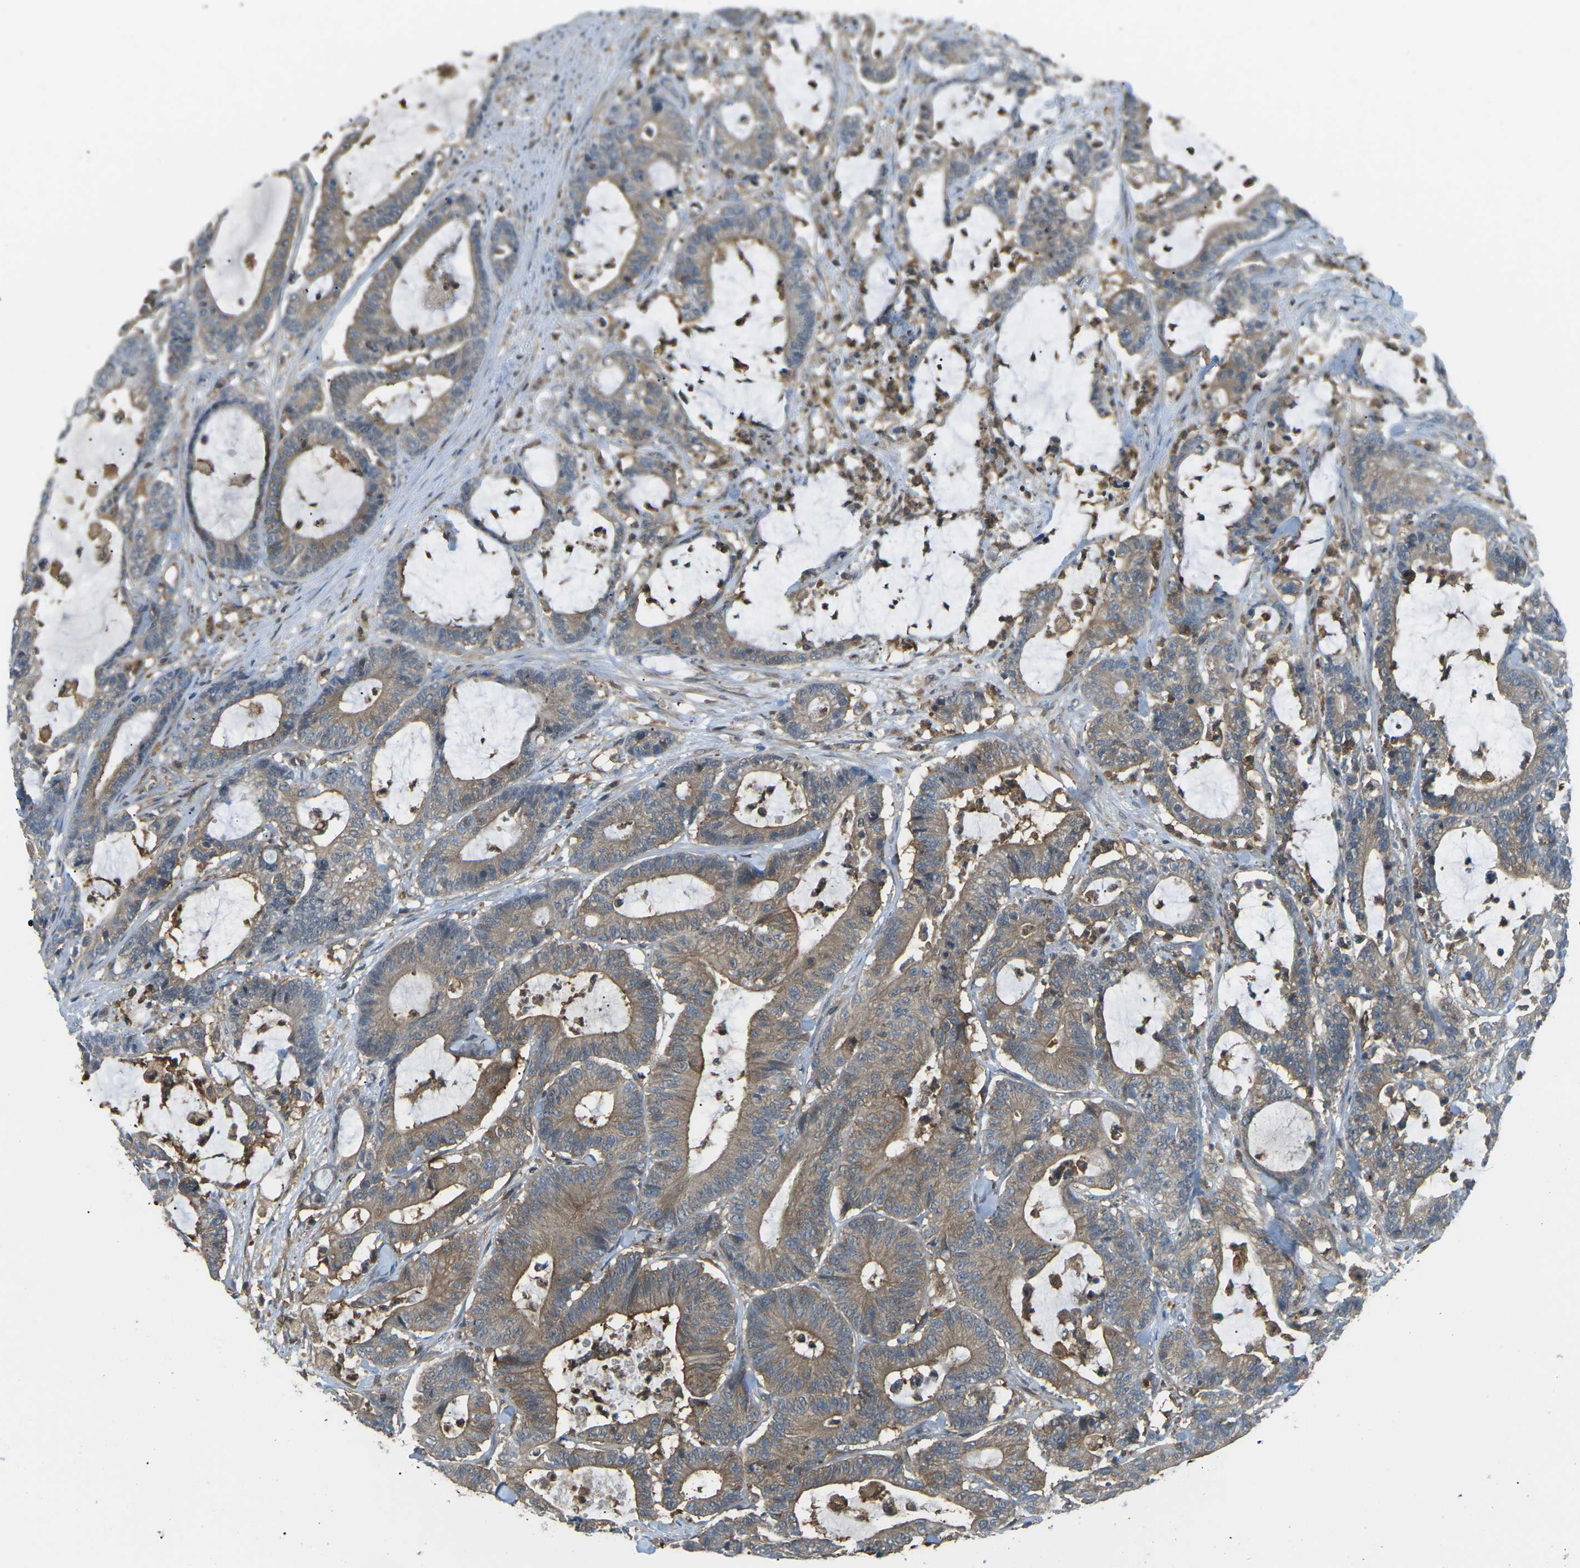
{"staining": {"intensity": "moderate", "quantity": ">75%", "location": "cytoplasmic/membranous"}, "tissue": "colorectal cancer", "cell_type": "Tumor cells", "image_type": "cancer", "snomed": [{"axis": "morphology", "description": "Adenocarcinoma, NOS"}, {"axis": "topography", "description": "Colon"}], "caption": "Adenocarcinoma (colorectal) stained with immunohistochemistry exhibits moderate cytoplasmic/membranous expression in about >75% of tumor cells.", "gene": "PIEZO2", "patient": {"sex": "female", "age": 84}}